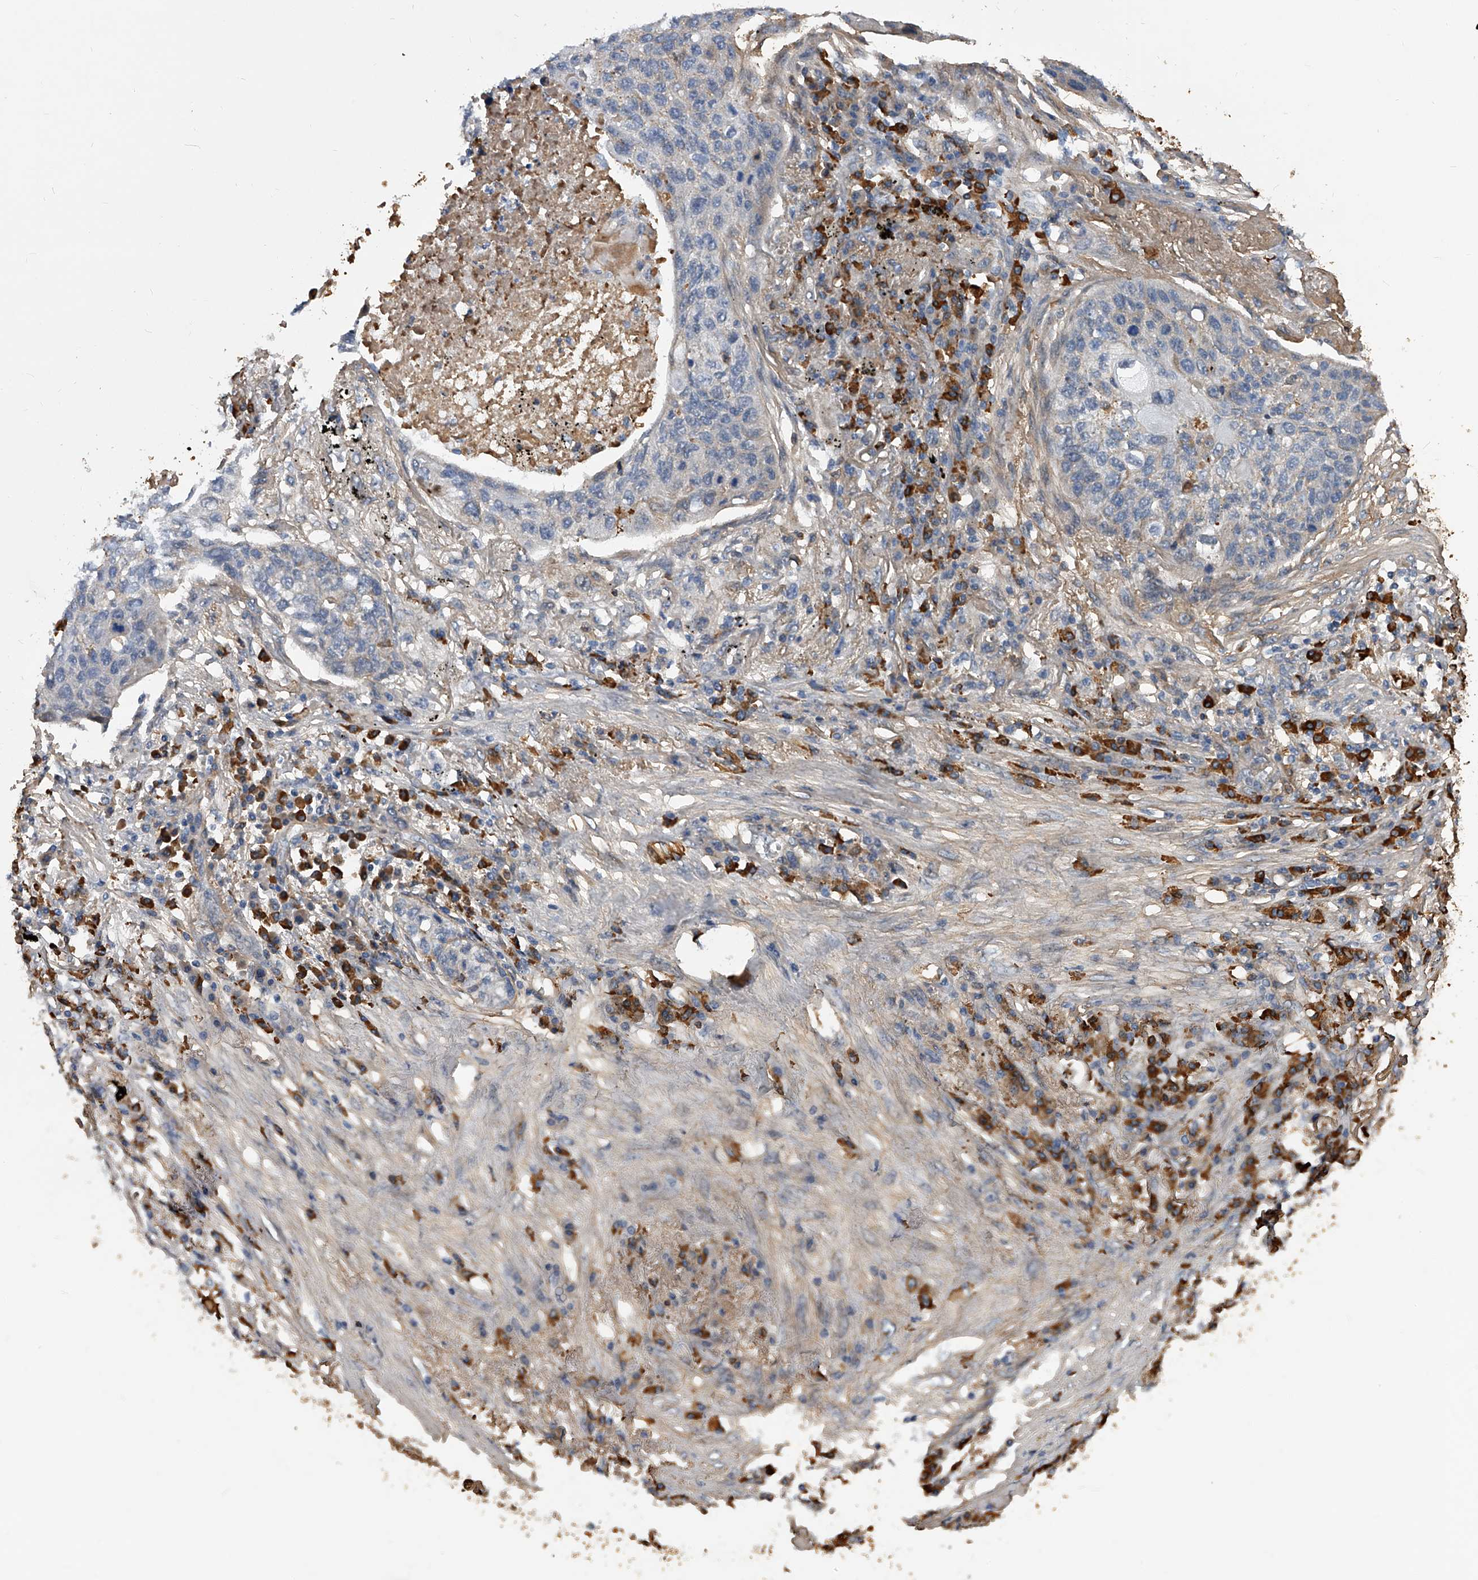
{"staining": {"intensity": "negative", "quantity": "none", "location": "none"}, "tissue": "lung cancer", "cell_type": "Tumor cells", "image_type": "cancer", "snomed": [{"axis": "morphology", "description": "Squamous cell carcinoma, NOS"}, {"axis": "topography", "description": "Lung"}], "caption": "Immunohistochemistry (IHC) histopathology image of neoplastic tissue: lung squamous cell carcinoma stained with DAB displays no significant protein expression in tumor cells.", "gene": "ZNF25", "patient": {"sex": "female", "age": 63}}